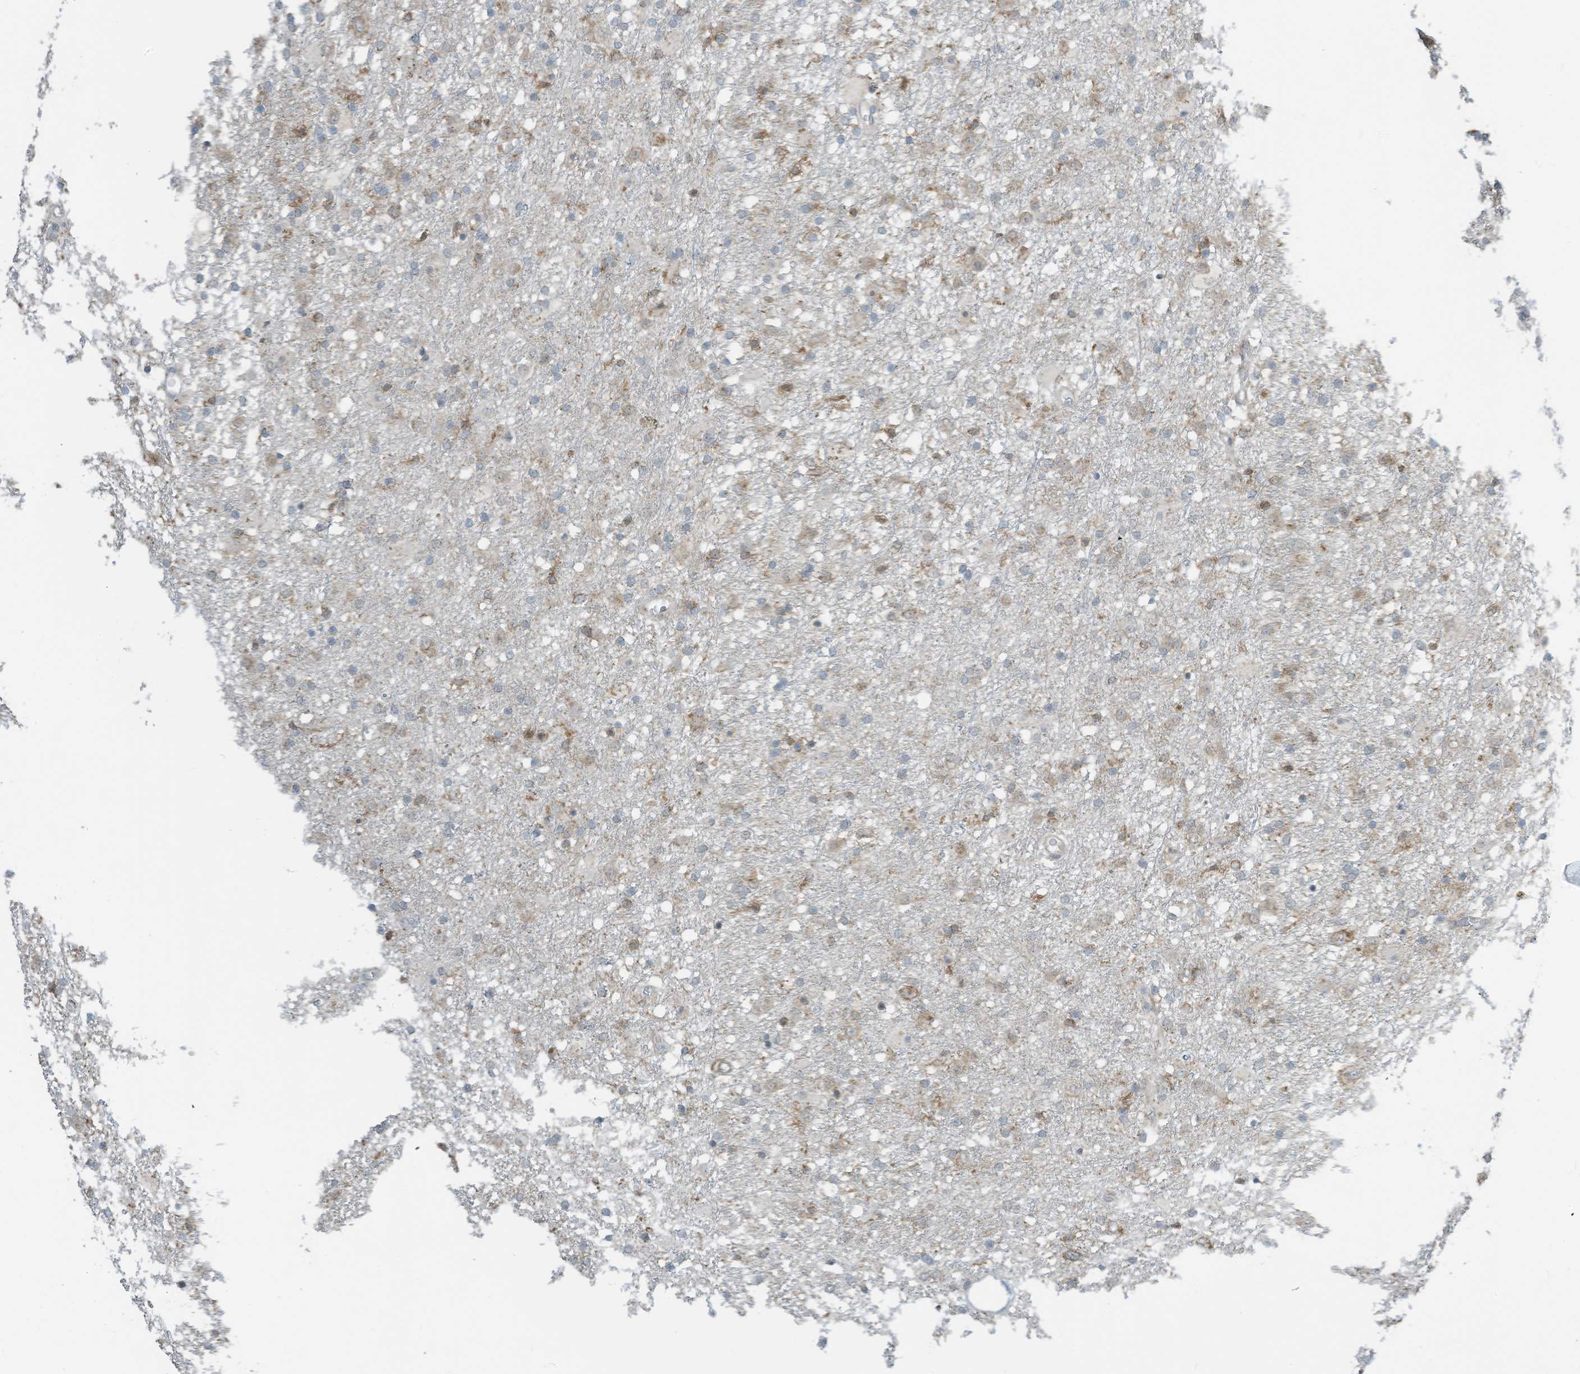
{"staining": {"intensity": "weak", "quantity": "25%-75%", "location": "cytoplasmic/membranous"}, "tissue": "glioma", "cell_type": "Tumor cells", "image_type": "cancer", "snomed": [{"axis": "morphology", "description": "Glioma, malignant, Low grade"}, {"axis": "topography", "description": "Brain"}], "caption": "Protein analysis of glioma tissue exhibits weak cytoplasmic/membranous expression in approximately 25%-75% of tumor cells.", "gene": "PARVG", "patient": {"sex": "male", "age": 65}}